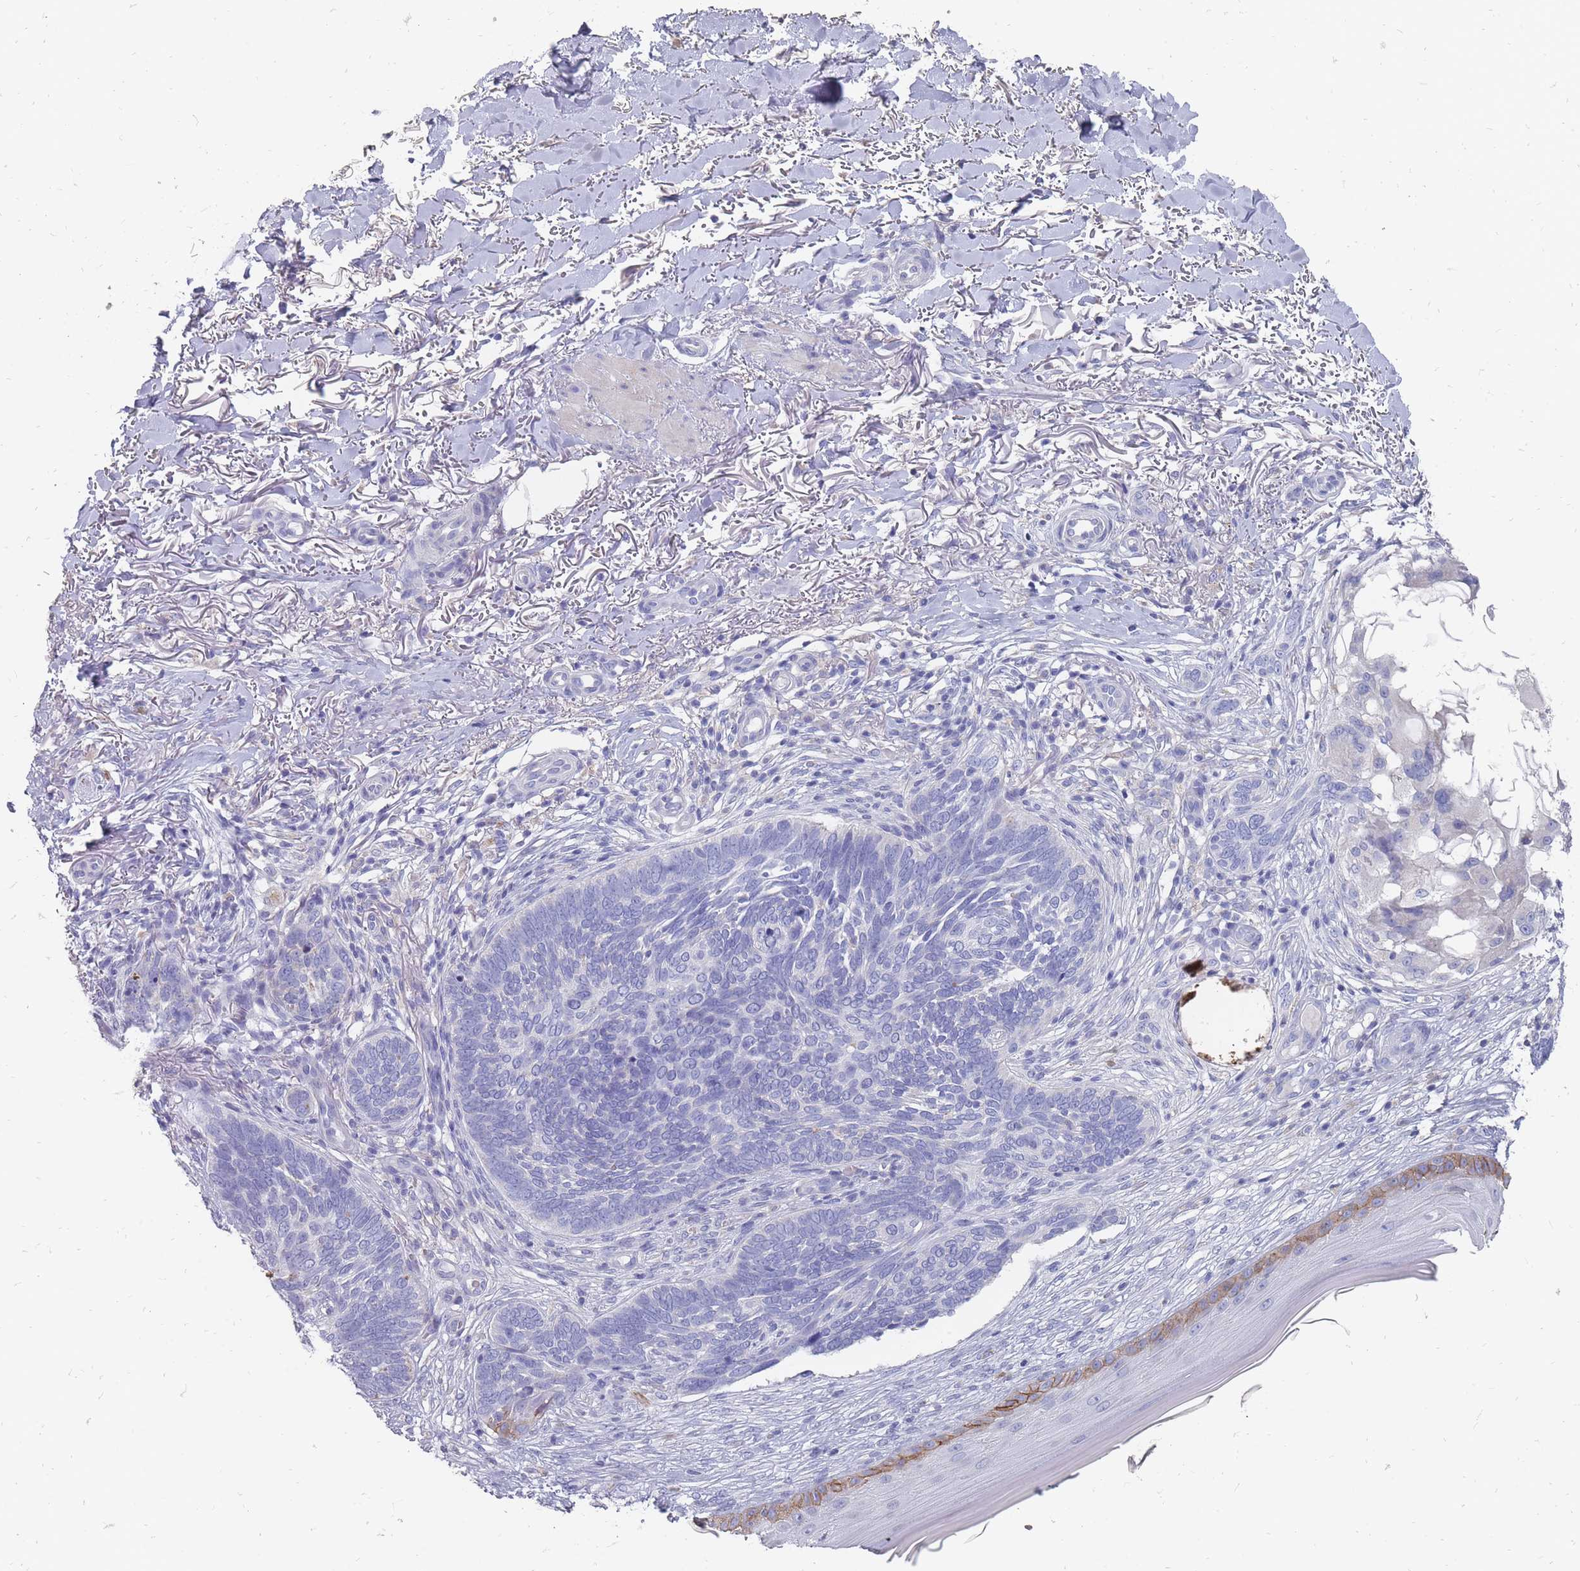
{"staining": {"intensity": "negative", "quantity": "none", "location": "none"}, "tissue": "skin cancer", "cell_type": "Tumor cells", "image_type": "cancer", "snomed": [{"axis": "morphology", "description": "Normal tissue, NOS"}, {"axis": "morphology", "description": "Basal cell carcinoma"}, {"axis": "topography", "description": "Skin"}], "caption": "DAB (3,3'-diaminobenzidine) immunohistochemical staining of skin basal cell carcinoma displays no significant expression in tumor cells.", "gene": "OTULINL", "patient": {"sex": "female", "age": 67}}